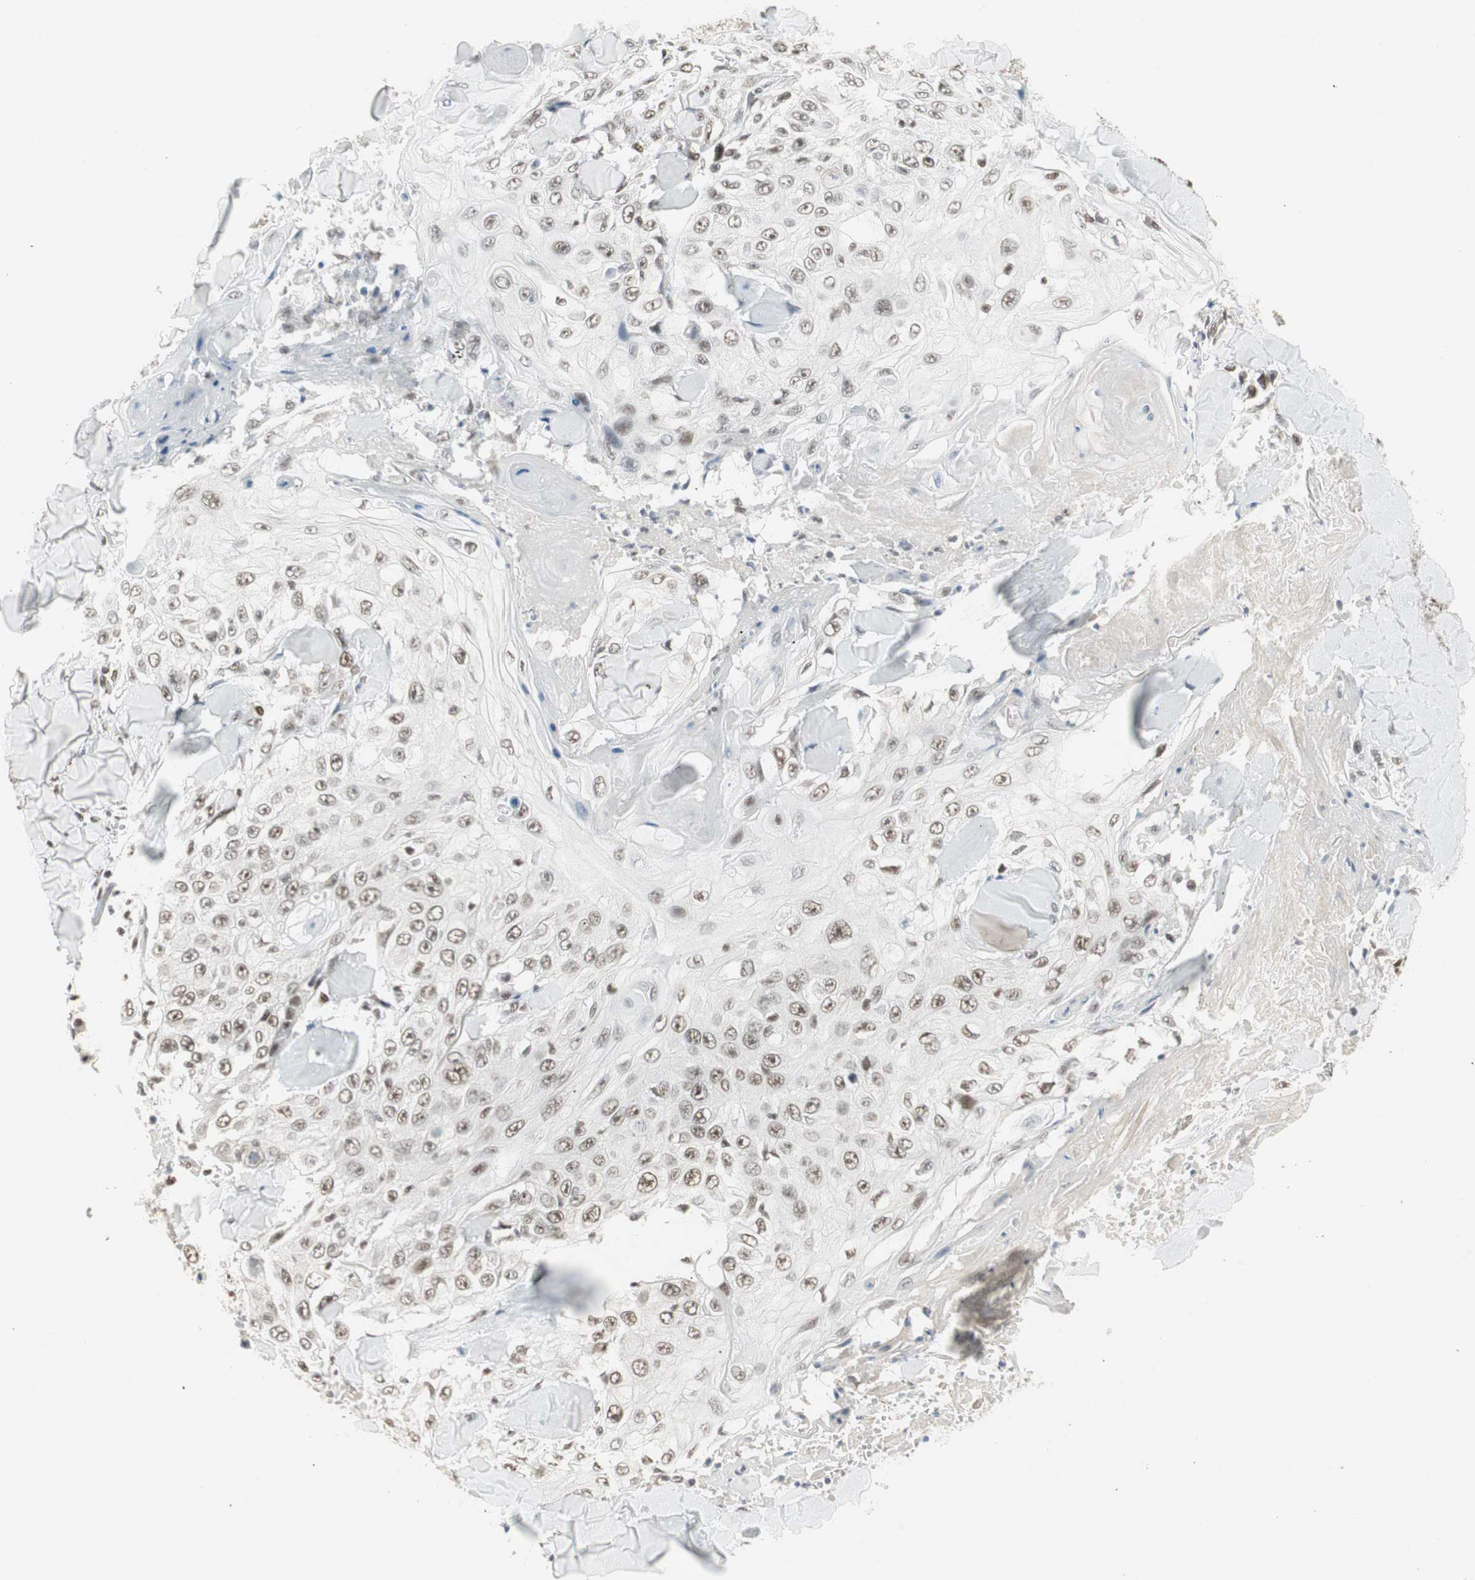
{"staining": {"intensity": "weak", "quantity": ">75%", "location": "nuclear"}, "tissue": "skin cancer", "cell_type": "Tumor cells", "image_type": "cancer", "snomed": [{"axis": "morphology", "description": "Squamous cell carcinoma, NOS"}, {"axis": "topography", "description": "Skin"}], "caption": "The histopathology image displays immunohistochemical staining of skin cancer (squamous cell carcinoma). There is weak nuclear positivity is appreciated in approximately >75% of tumor cells.", "gene": "RTF1", "patient": {"sex": "male", "age": 86}}